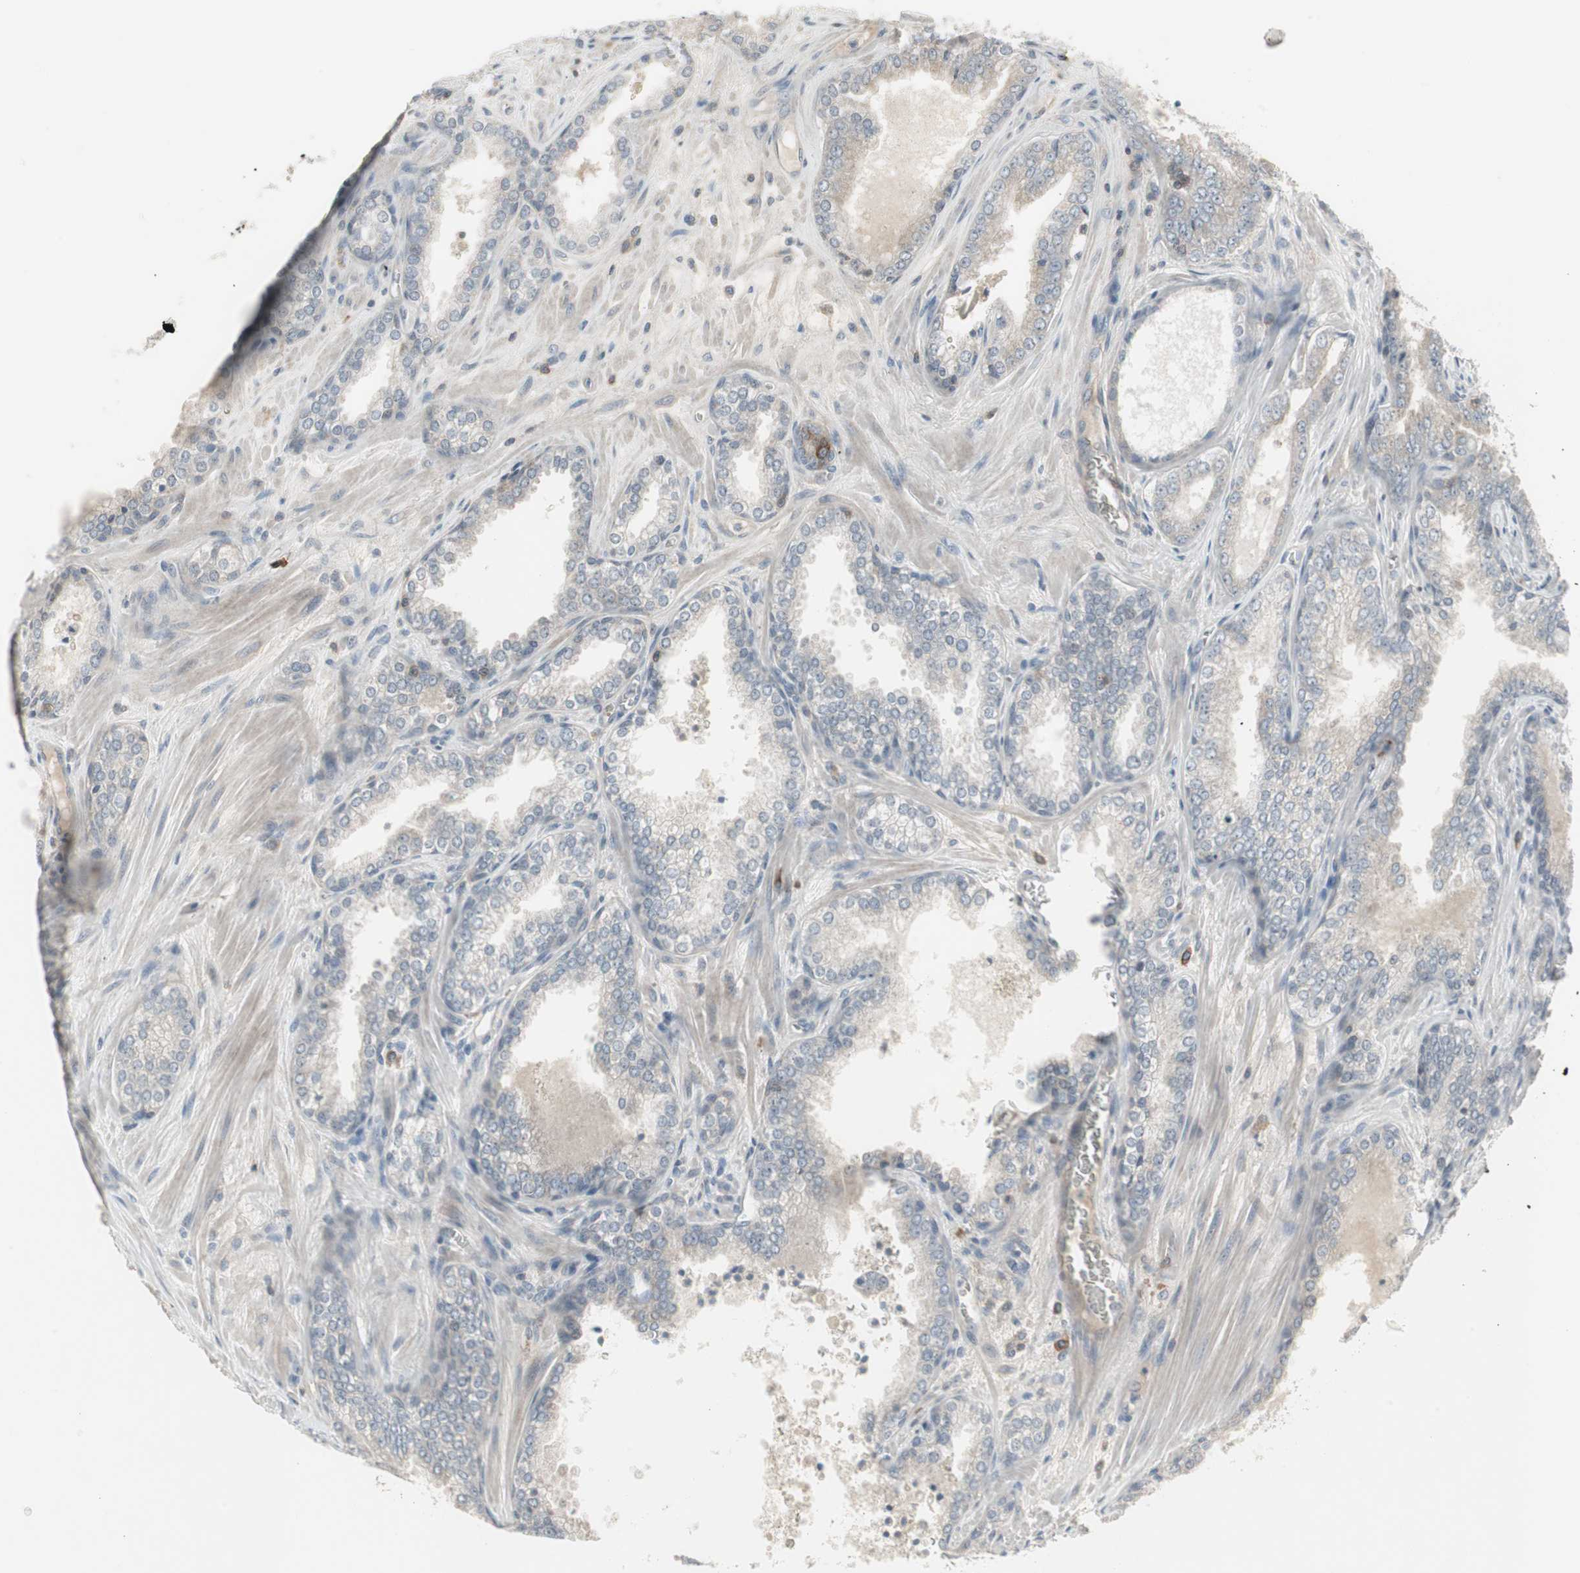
{"staining": {"intensity": "weak", "quantity": "<25%", "location": "cytoplasmic/membranous"}, "tissue": "prostate cancer", "cell_type": "Tumor cells", "image_type": "cancer", "snomed": [{"axis": "morphology", "description": "Adenocarcinoma, Low grade"}, {"axis": "topography", "description": "Prostate"}], "caption": "Tumor cells show no significant positivity in adenocarcinoma (low-grade) (prostate).", "gene": "ZSCAN32", "patient": {"sex": "male", "age": 60}}